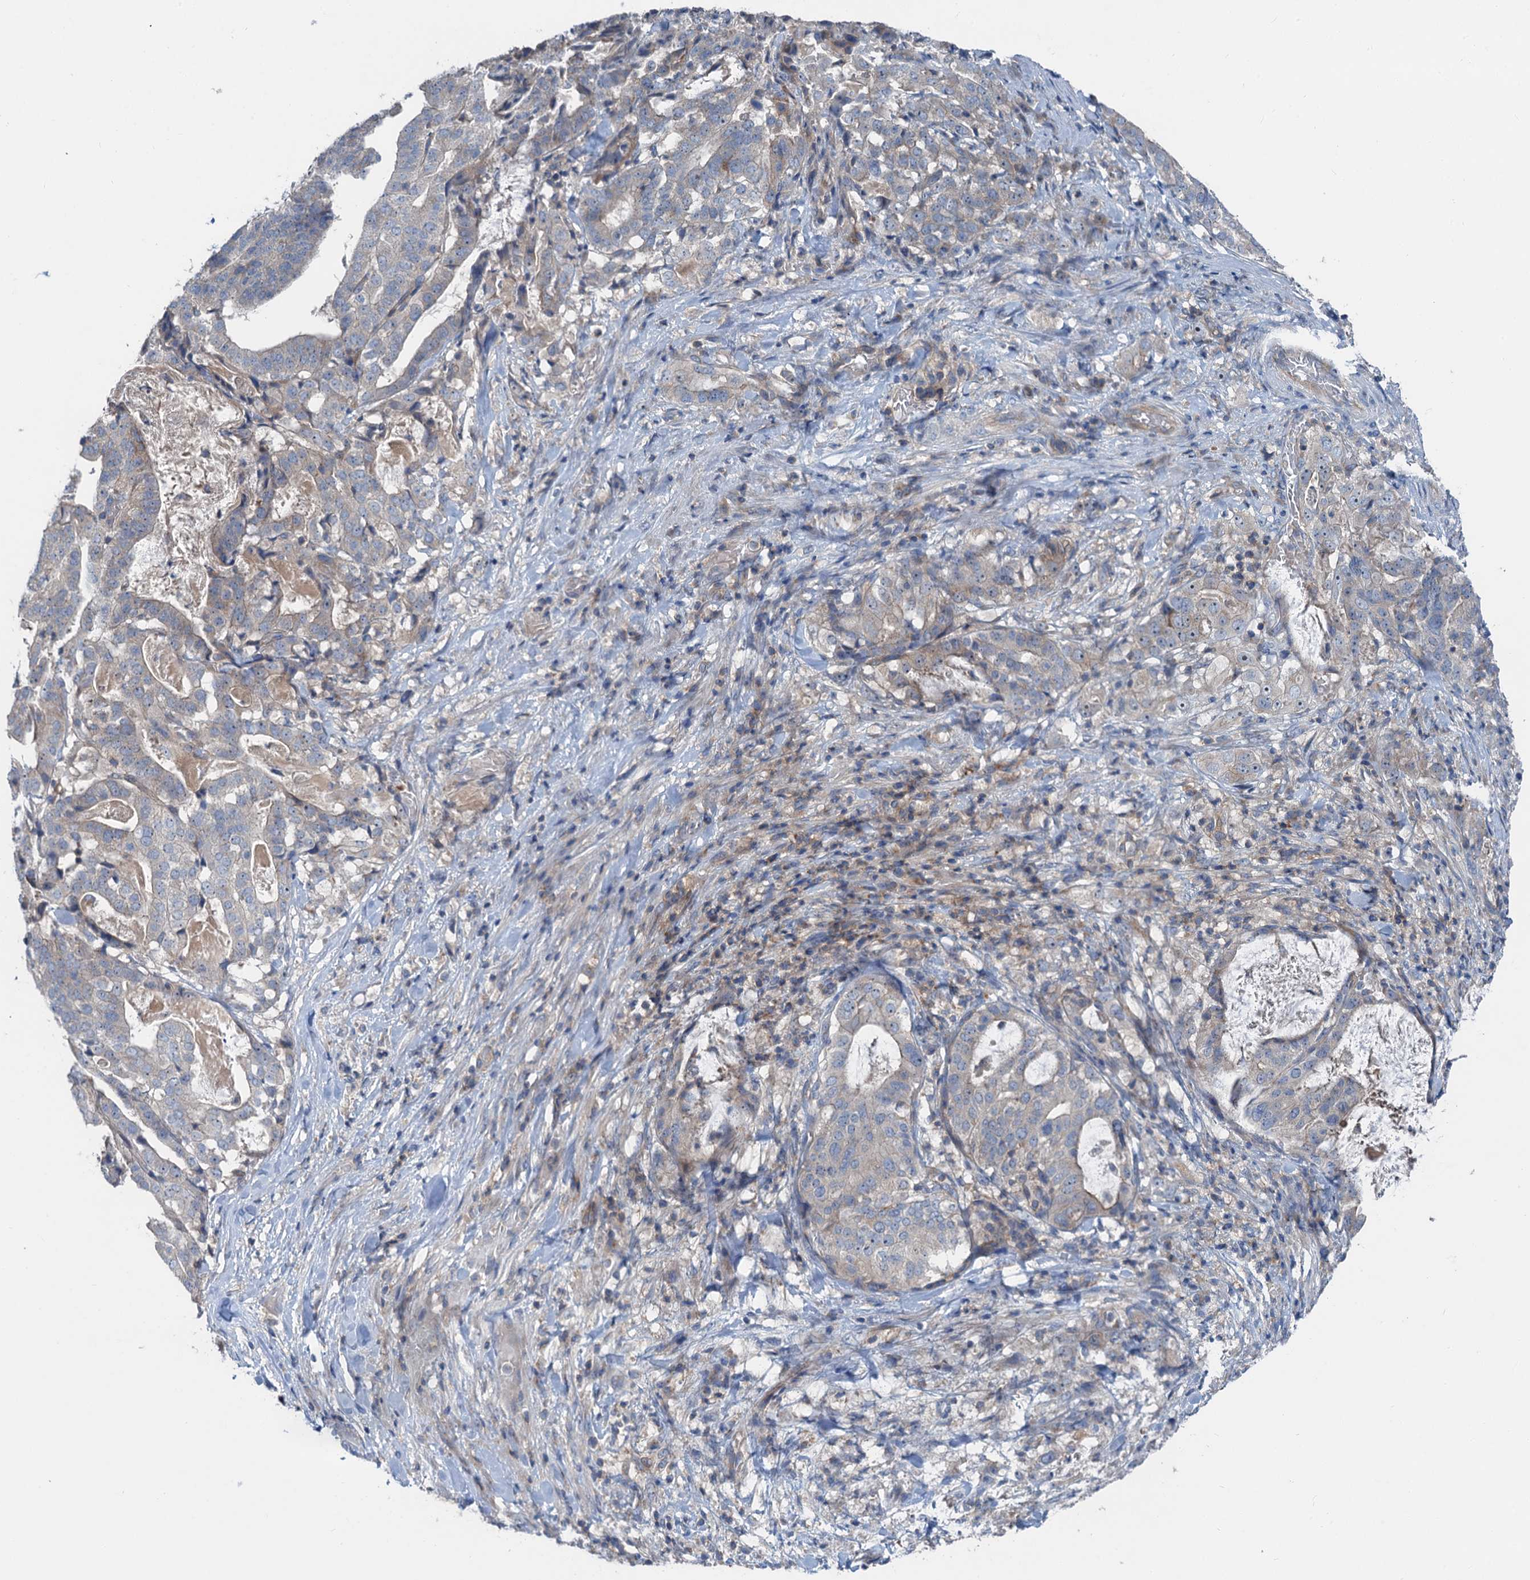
{"staining": {"intensity": "negative", "quantity": "none", "location": "none"}, "tissue": "stomach cancer", "cell_type": "Tumor cells", "image_type": "cancer", "snomed": [{"axis": "morphology", "description": "Adenocarcinoma, NOS"}, {"axis": "topography", "description": "Stomach"}], "caption": "This is an IHC micrograph of human stomach adenocarcinoma. There is no staining in tumor cells.", "gene": "ANKRD26", "patient": {"sex": "male", "age": 48}}